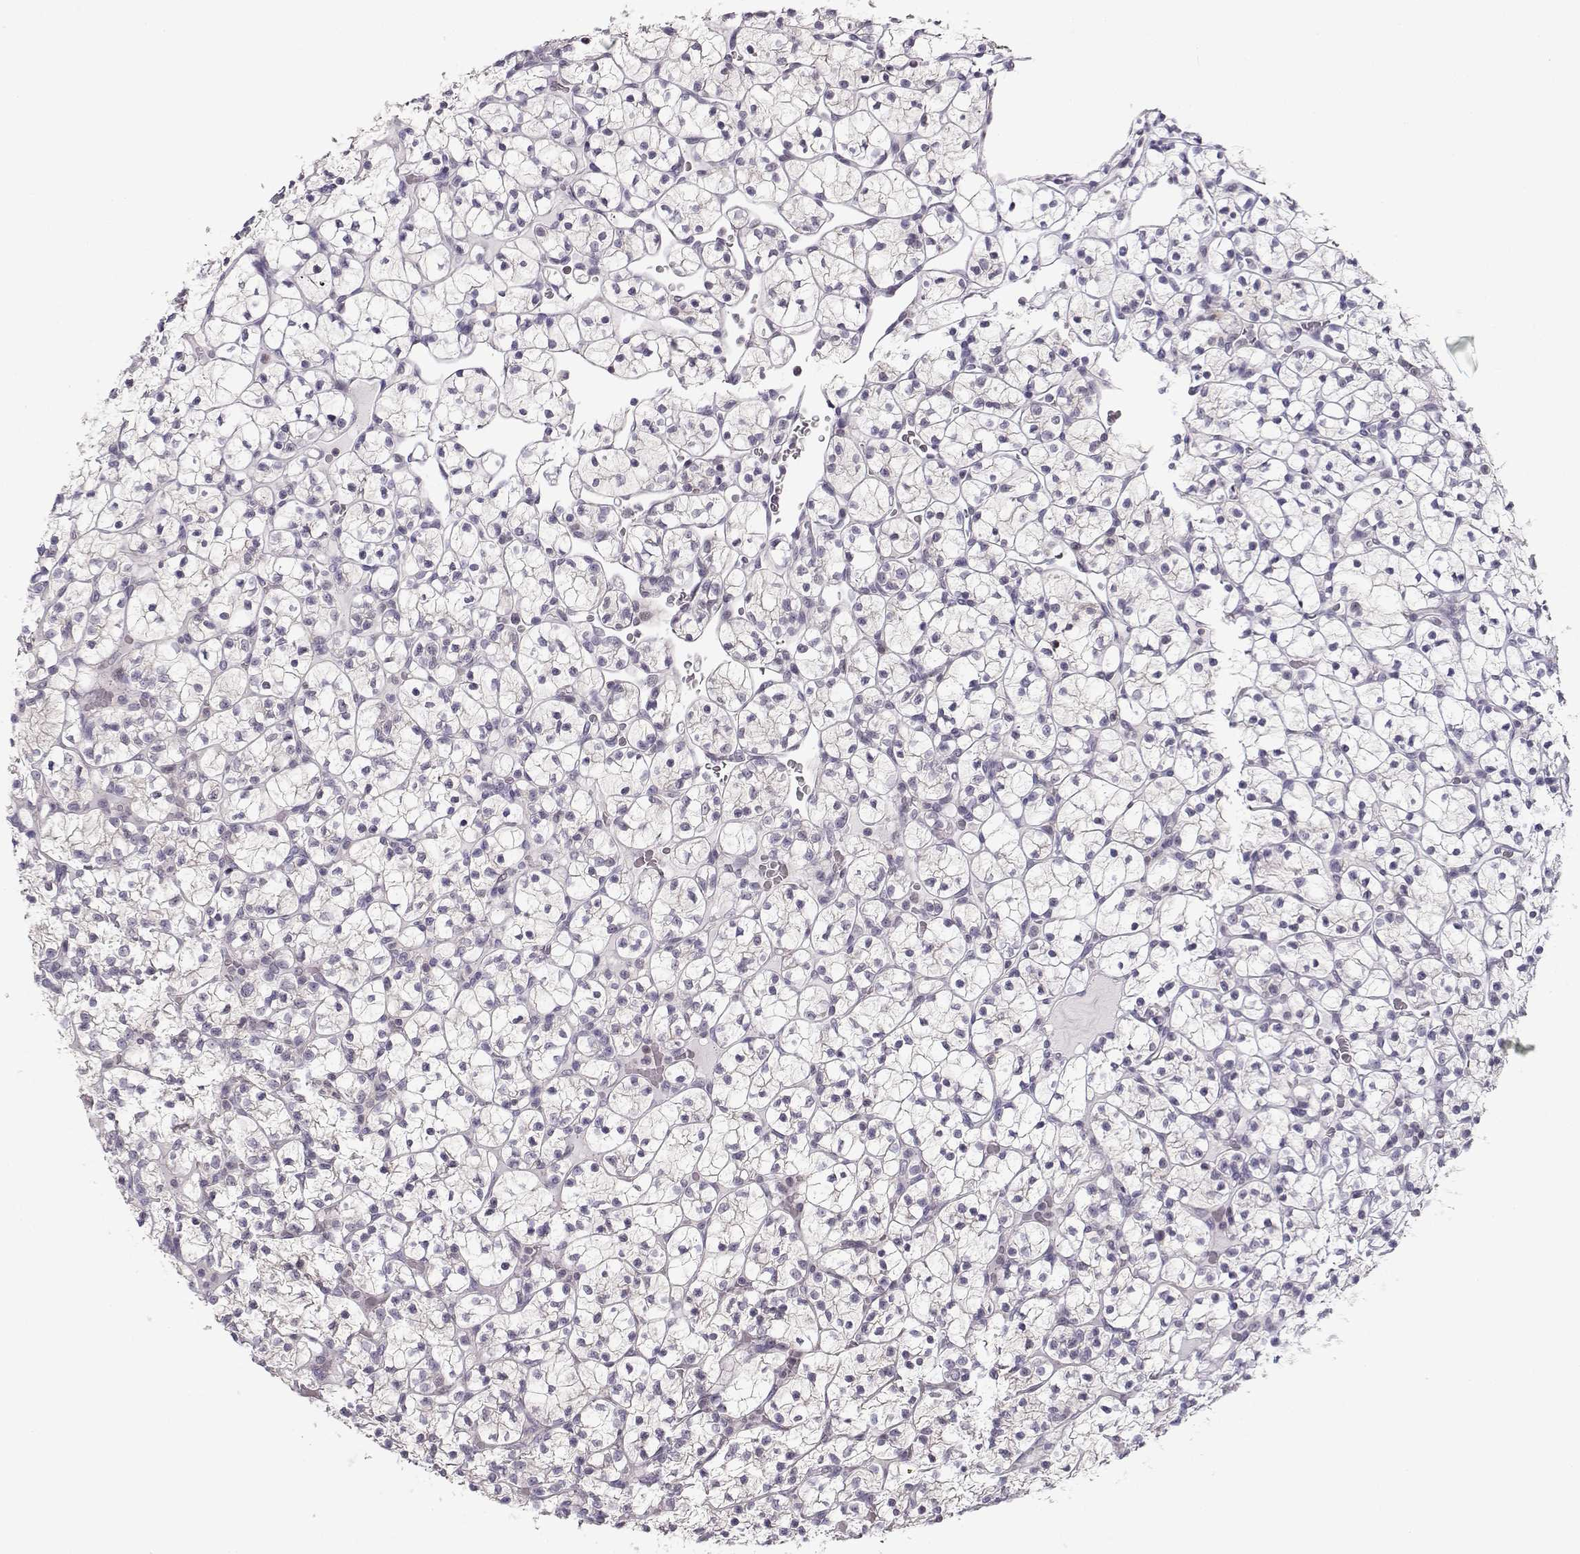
{"staining": {"intensity": "negative", "quantity": "none", "location": "none"}, "tissue": "renal cancer", "cell_type": "Tumor cells", "image_type": "cancer", "snomed": [{"axis": "morphology", "description": "Adenocarcinoma, NOS"}, {"axis": "topography", "description": "Kidney"}], "caption": "Immunohistochemistry histopathology image of neoplastic tissue: adenocarcinoma (renal) stained with DAB (3,3'-diaminobenzidine) demonstrates no significant protein expression in tumor cells.", "gene": "TEPP", "patient": {"sex": "female", "age": 89}}